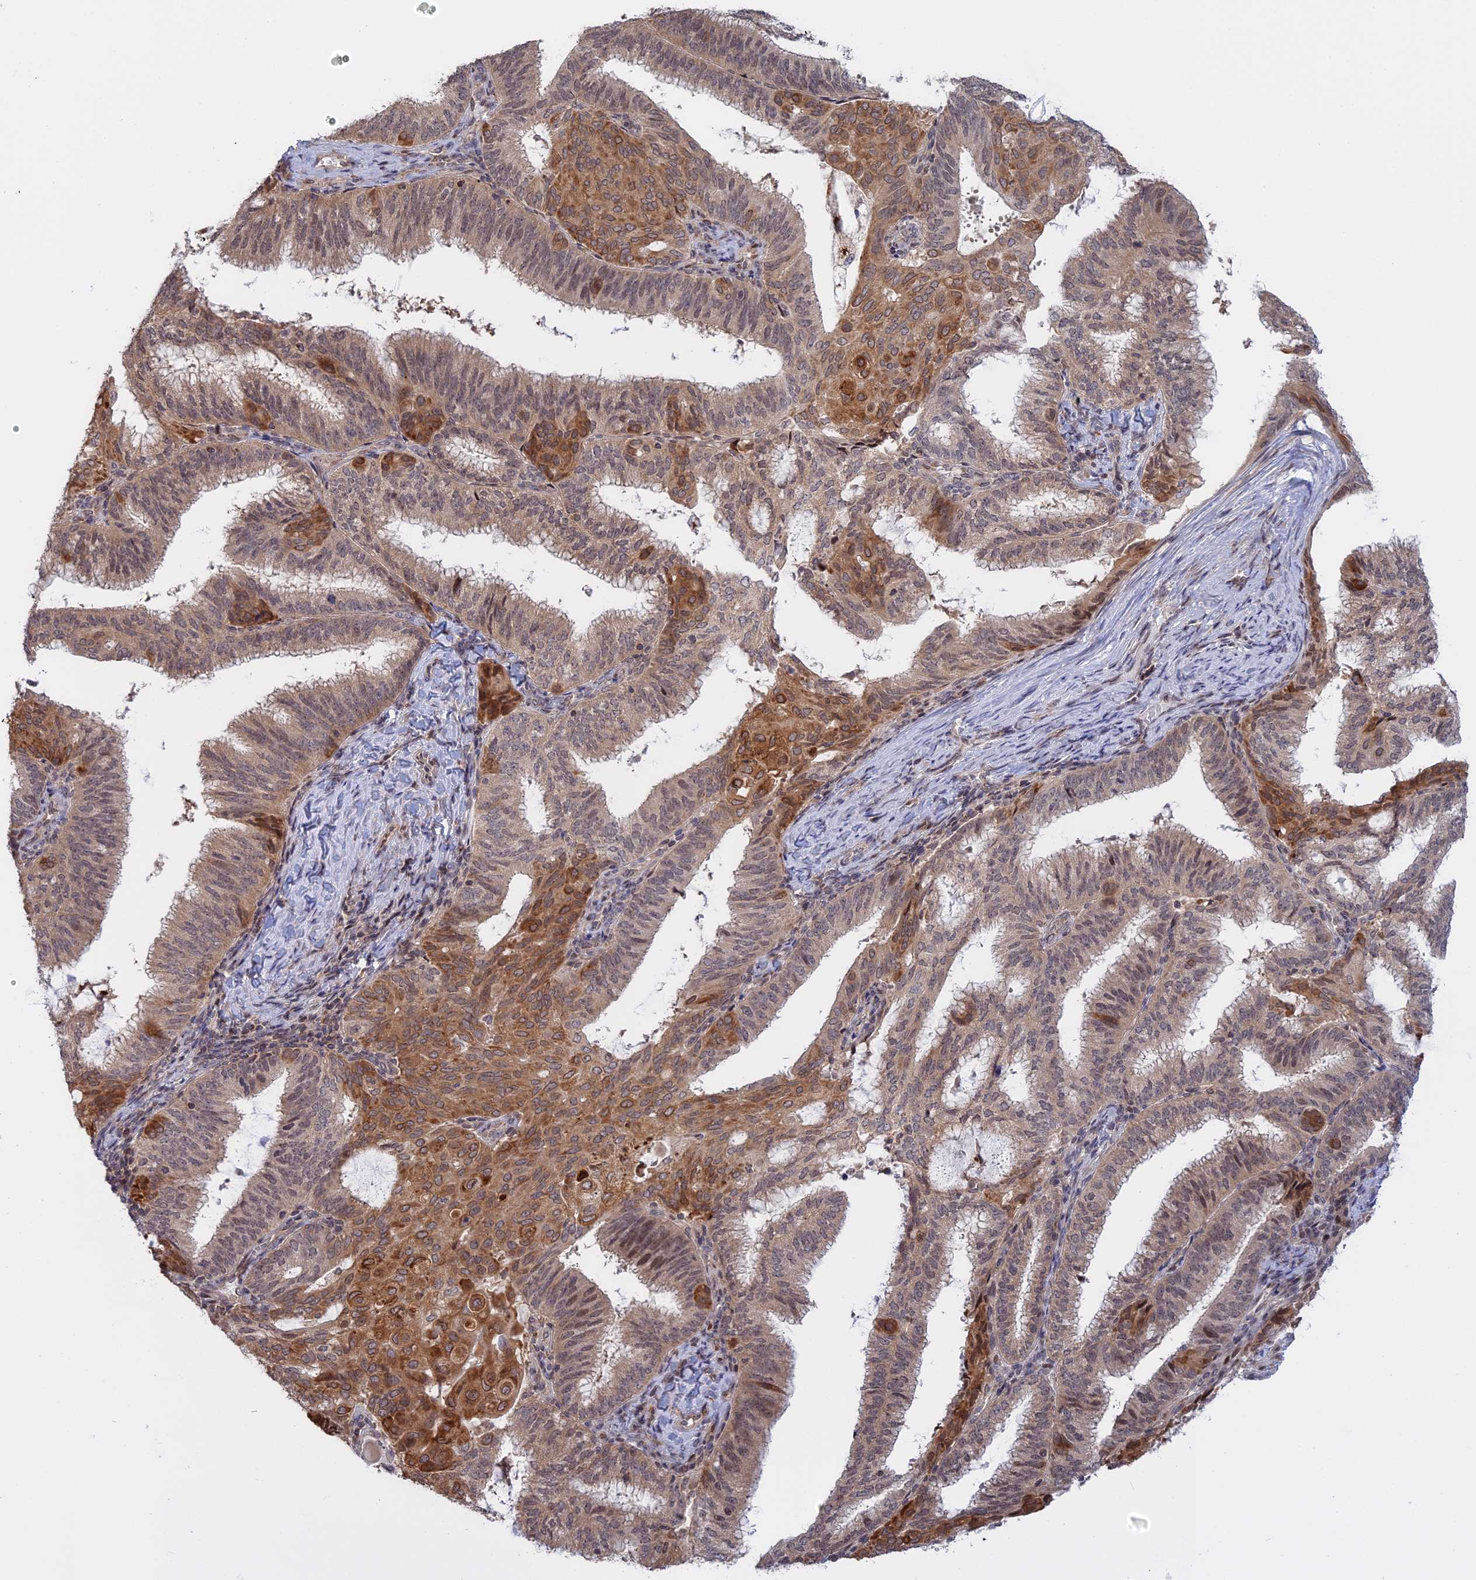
{"staining": {"intensity": "strong", "quantity": "<25%", "location": "cytoplasmic/membranous"}, "tissue": "endometrial cancer", "cell_type": "Tumor cells", "image_type": "cancer", "snomed": [{"axis": "morphology", "description": "Adenocarcinoma, NOS"}, {"axis": "topography", "description": "Endometrium"}], "caption": "Immunohistochemical staining of endometrial cancer shows medium levels of strong cytoplasmic/membranous protein staining in about <25% of tumor cells. The staining was performed using DAB (3,3'-diaminobenzidine), with brown indicating positive protein expression. Nuclei are stained blue with hematoxylin.", "gene": "GSKIP", "patient": {"sex": "female", "age": 49}}